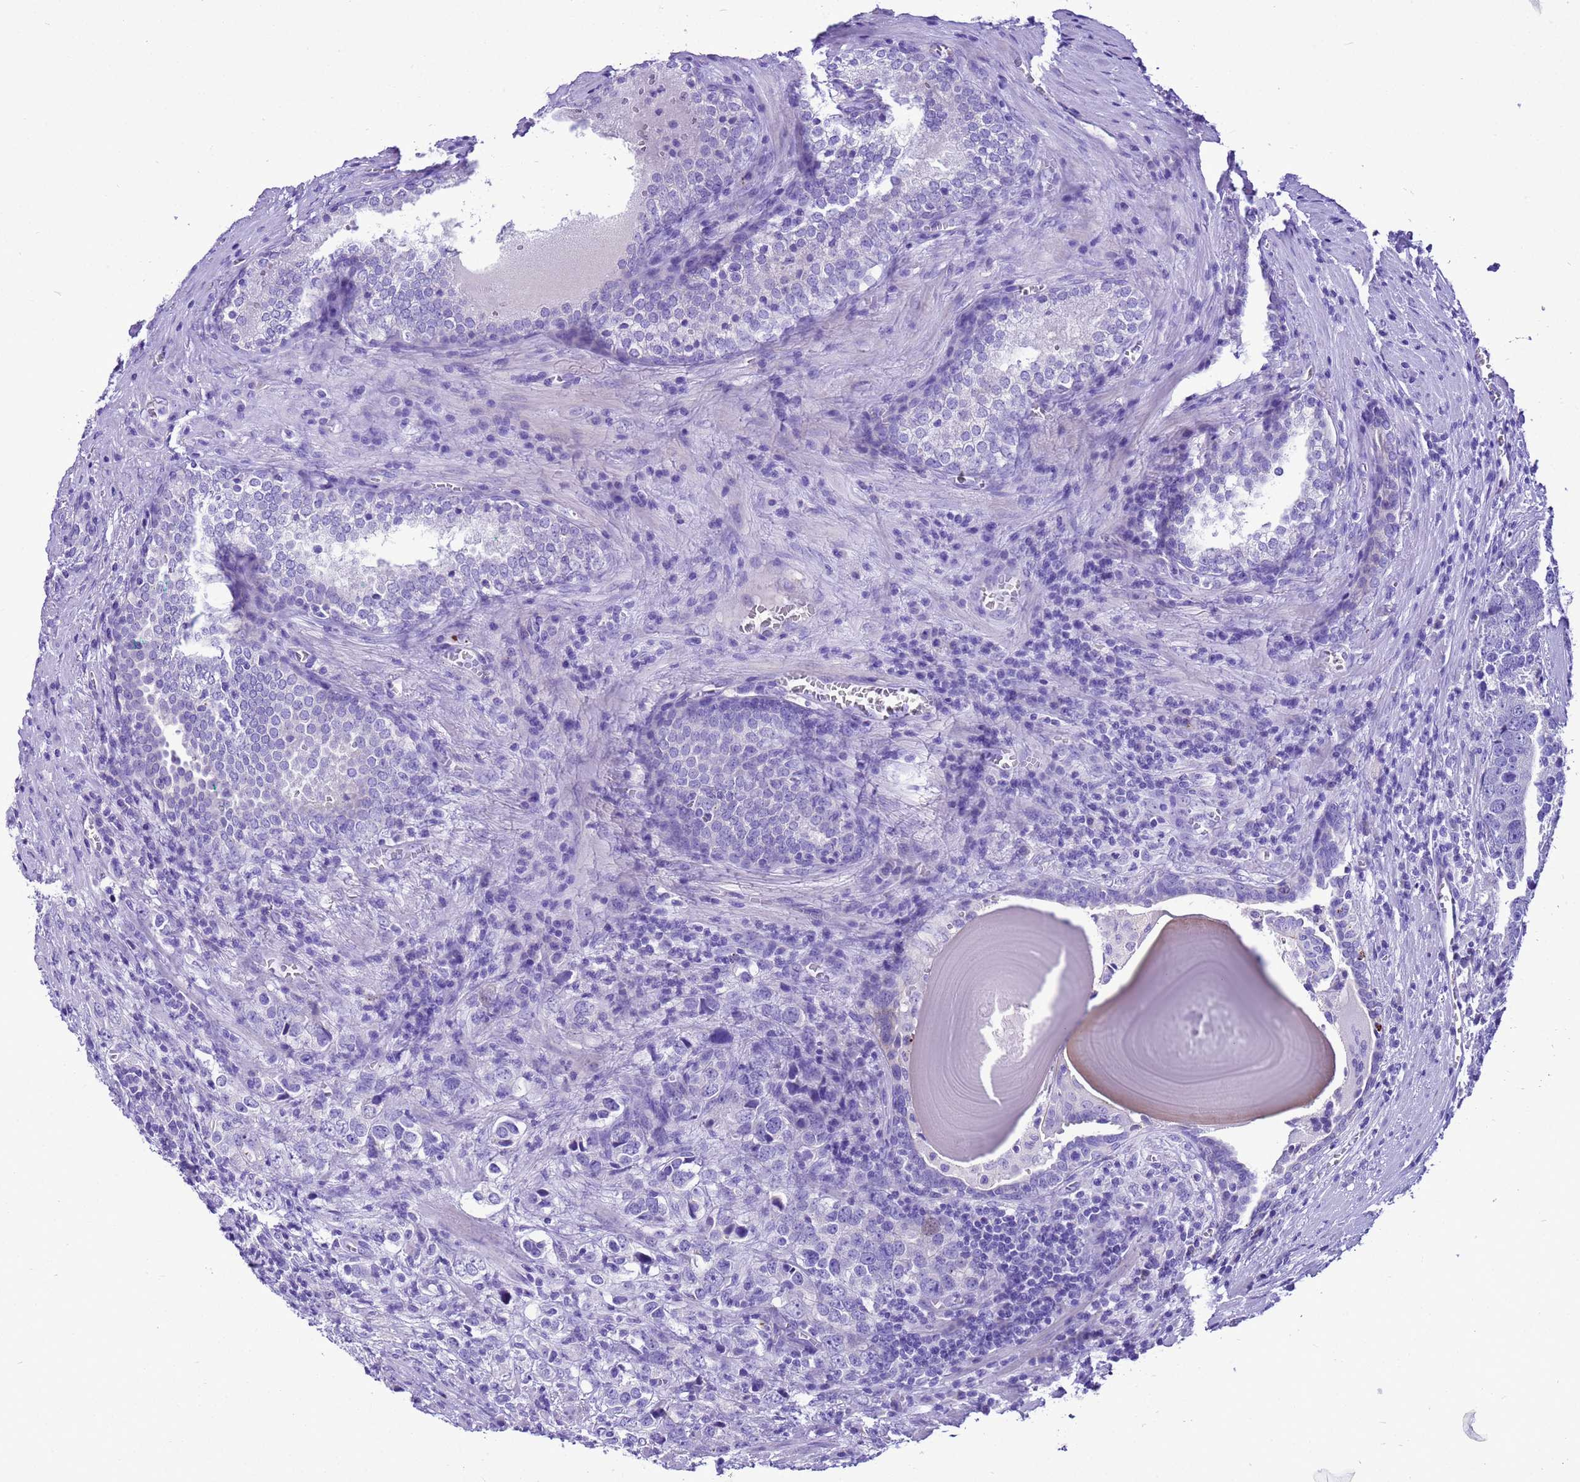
{"staining": {"intensity": "negative", "quantity": "none", "location": "none"}, "tissue": "prostate cancer", "cell_type": "Tumor cells", "image_type": "cancer", "snomed": [{"axis": "morphology", "description": "Adenocarcinoma, High grade"}, {"axis": "topography", "description": "Prostate"}], "caption": "High magnification brightfield microscopy of prostate cancer (adenocarcinoma (high-grade)) stained with DAB (brown) and counterstained with hematoxylin (blue): tumor cells show no significant positivity.", "gene": "BEST2", "patient": {"sex": "male", "age": 71}}